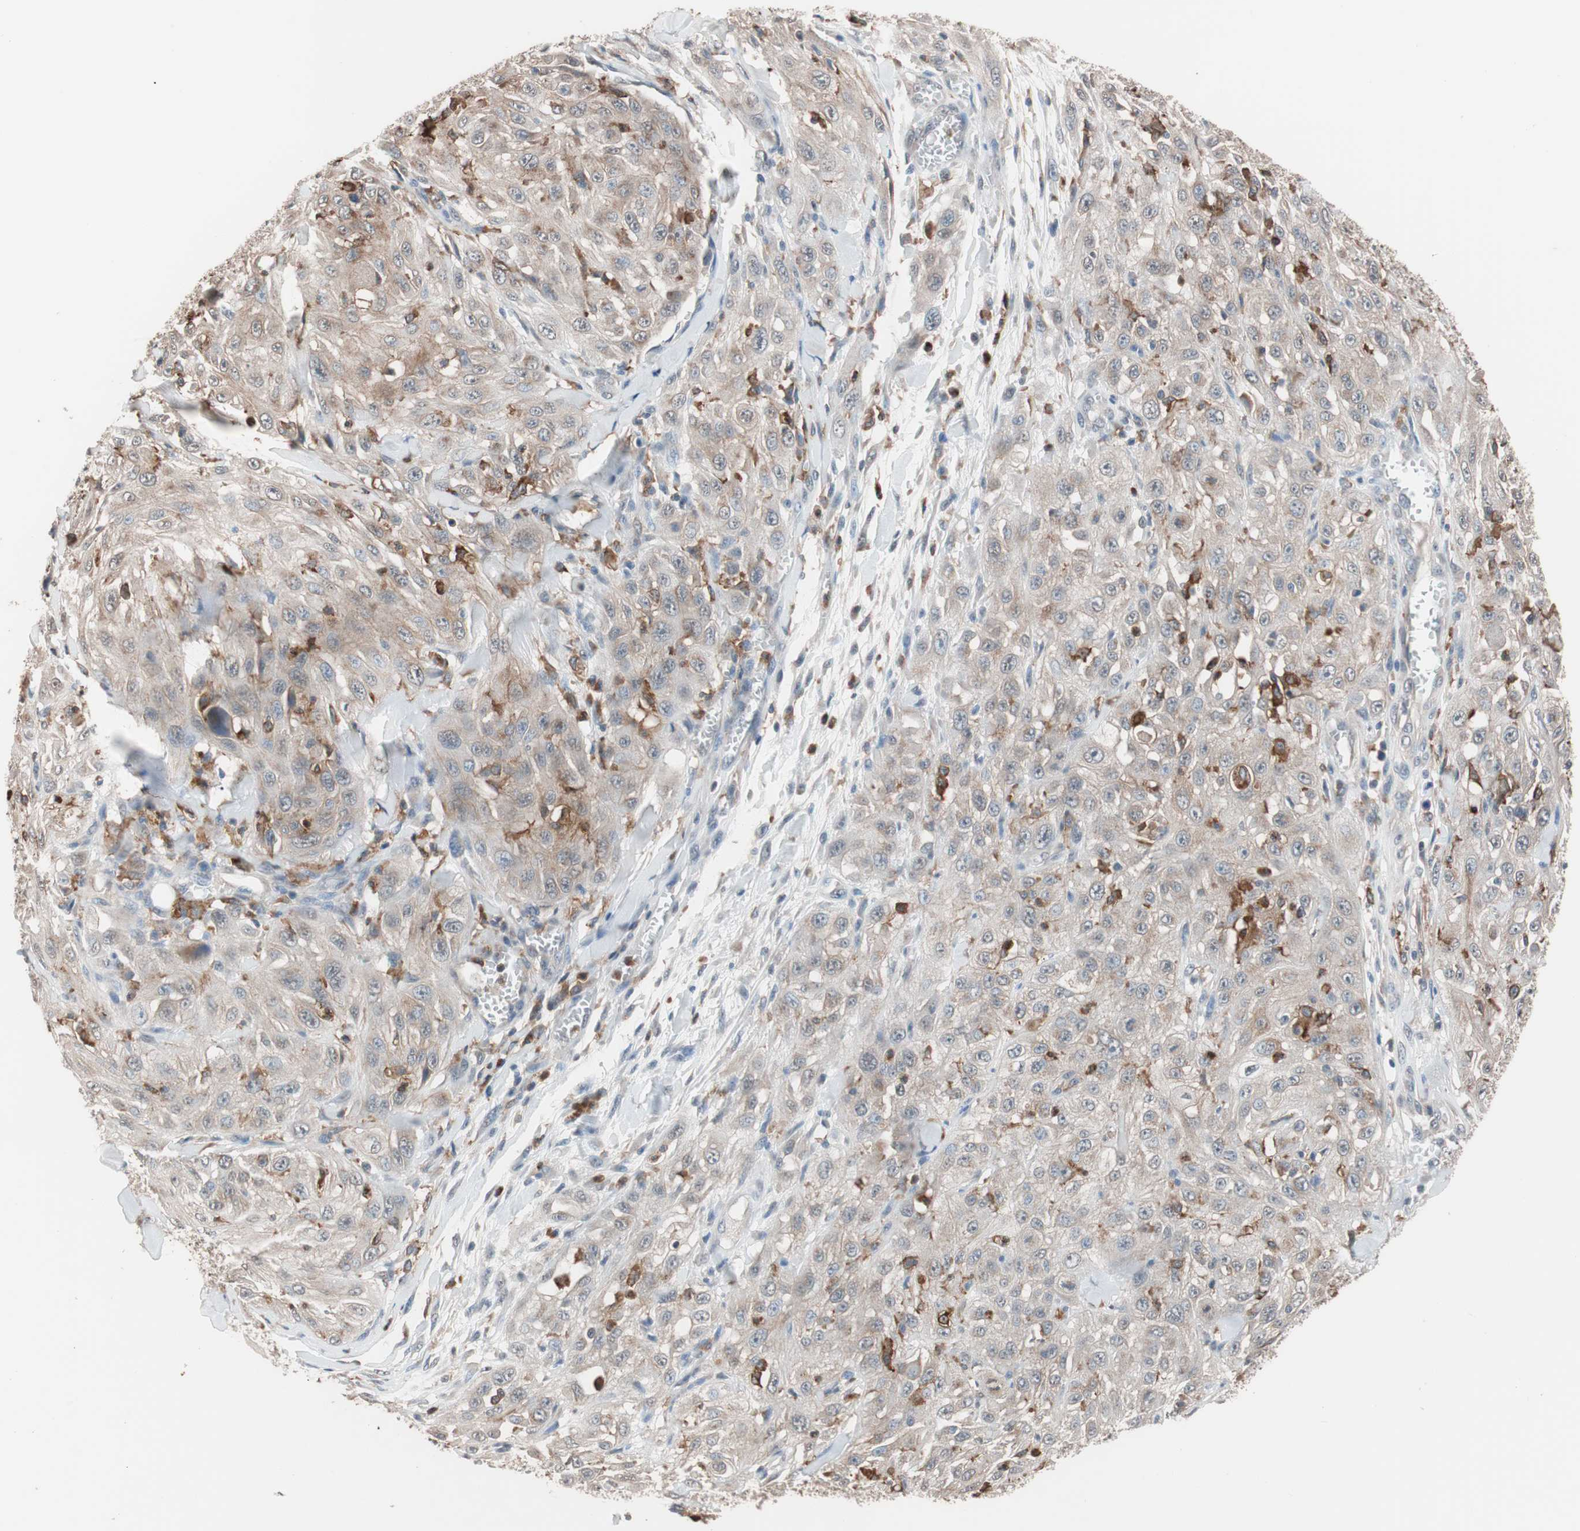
{"staining": {"intensity": "weak", "quantity": "25%-75%", "location": "cytoplasmic/membranous"}, "tissue": "skin cancer", "cell_type": "Tumor cells", "image_type": "cancer", "snomed": [{"axis": "morphology", "description": "Squamous cell carcinoma, NOS"}, {"axis": "morphology", "description": "Squamous cell carcinoma, metastatic, NOS"}, {"axis": "topography", "description": "Skin"}, {"axis": "topography", "description": "Lymph node"}], "caption": "Immunohistochemistry (IHC) of human skin cancer reveals low levels of weak cytoplasmic/membranous staining in about 25%-75% of tumor cells.", "gene": "LITAF", "patient": {"sex": "male", "age": 75}}